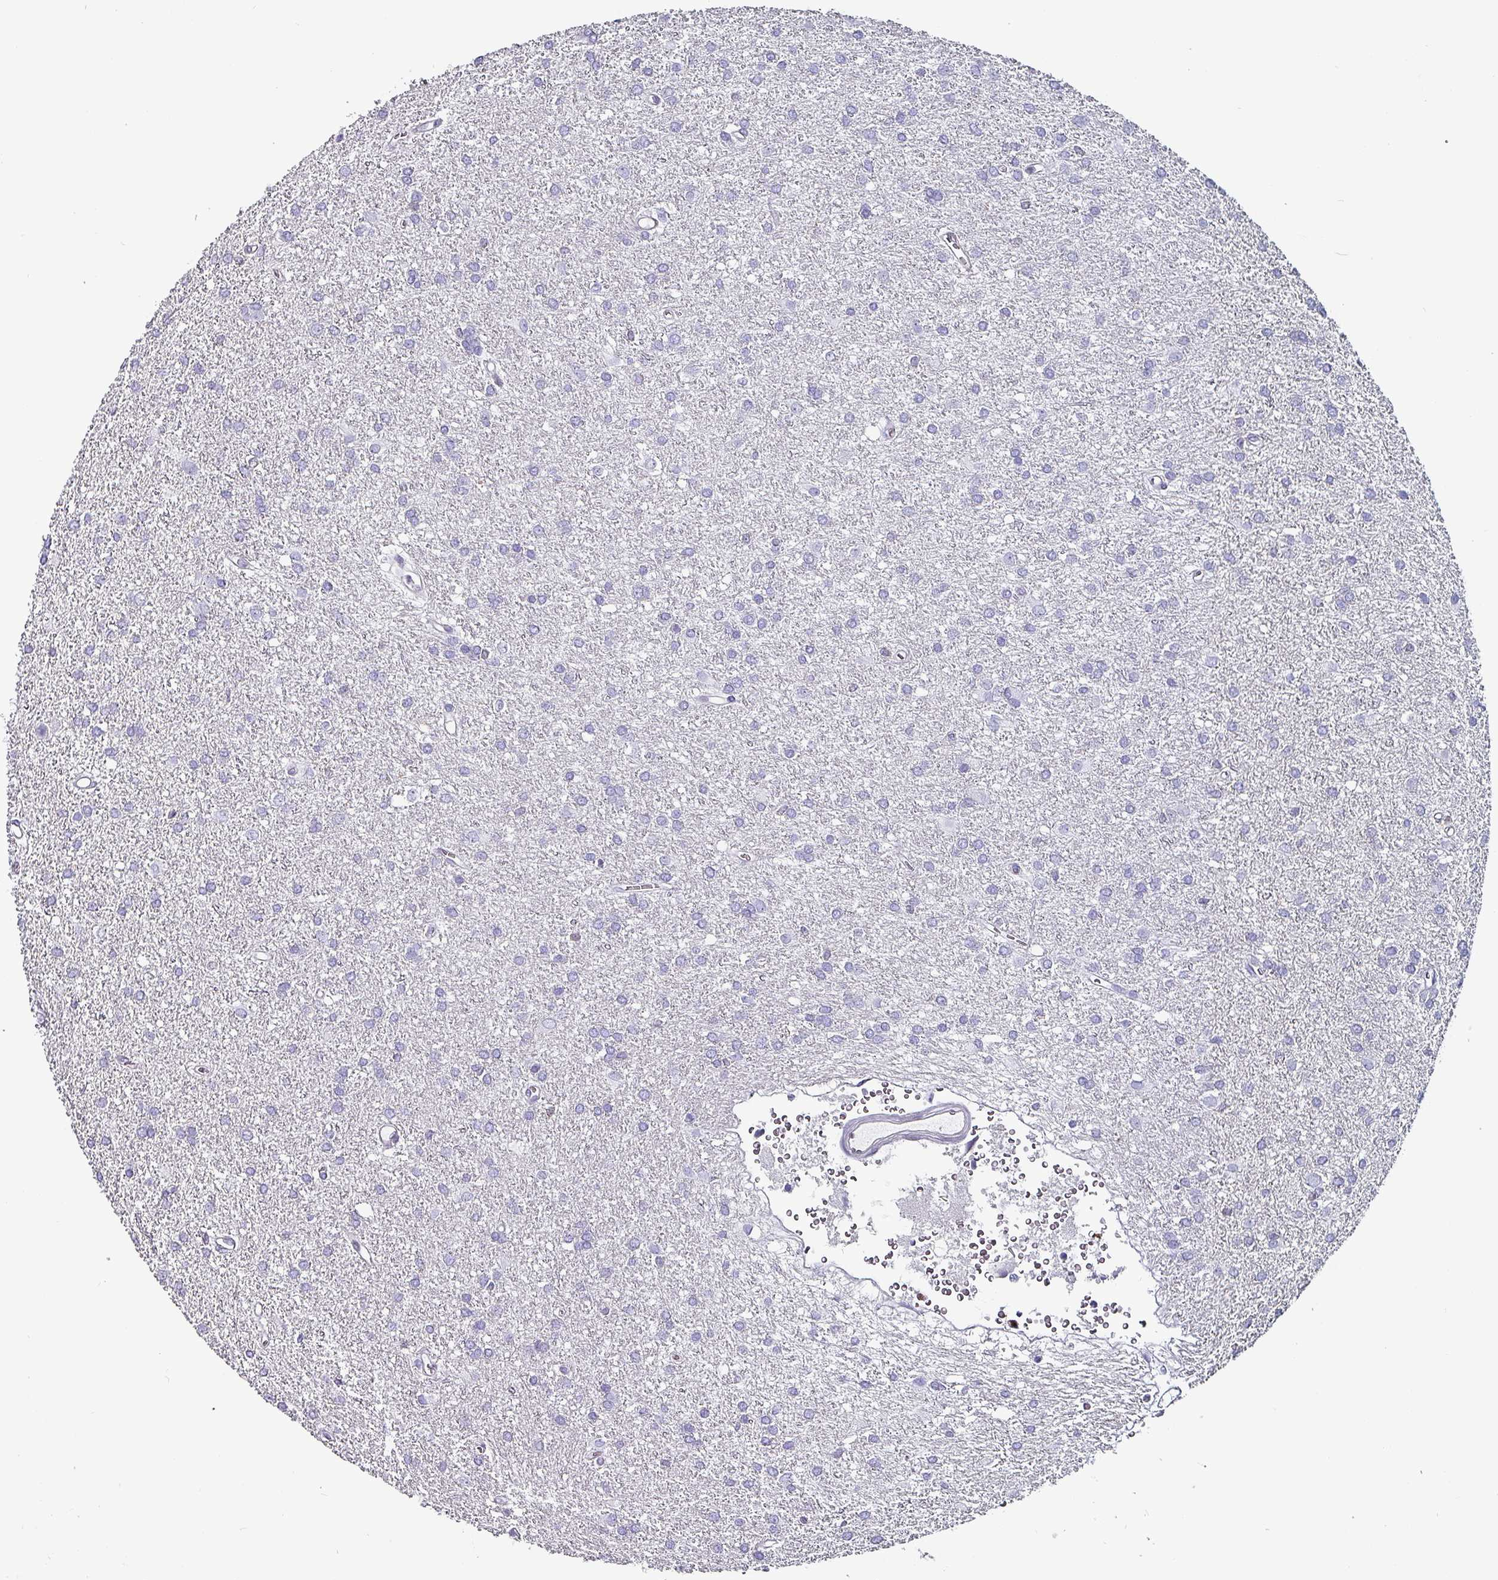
{"staining": {"intensity": "negative", "quantity": "none", "location": "none"}, "tissue": "glioma", "cell_type": "Tumor cells", "image_type": "cancer", "snomed": [{"axis": "morphology", "description": "Glioma, malignant, High grade"}, {"axis": "topography", "description": "Brain"}], "caption": "A high-resolution micrograph shows IHC staining of glioma, which displays no significant staining in tumor cells.", "gene": "ZNF816-ZNF321P", "patient": {"sex": "female", "age": 50}}